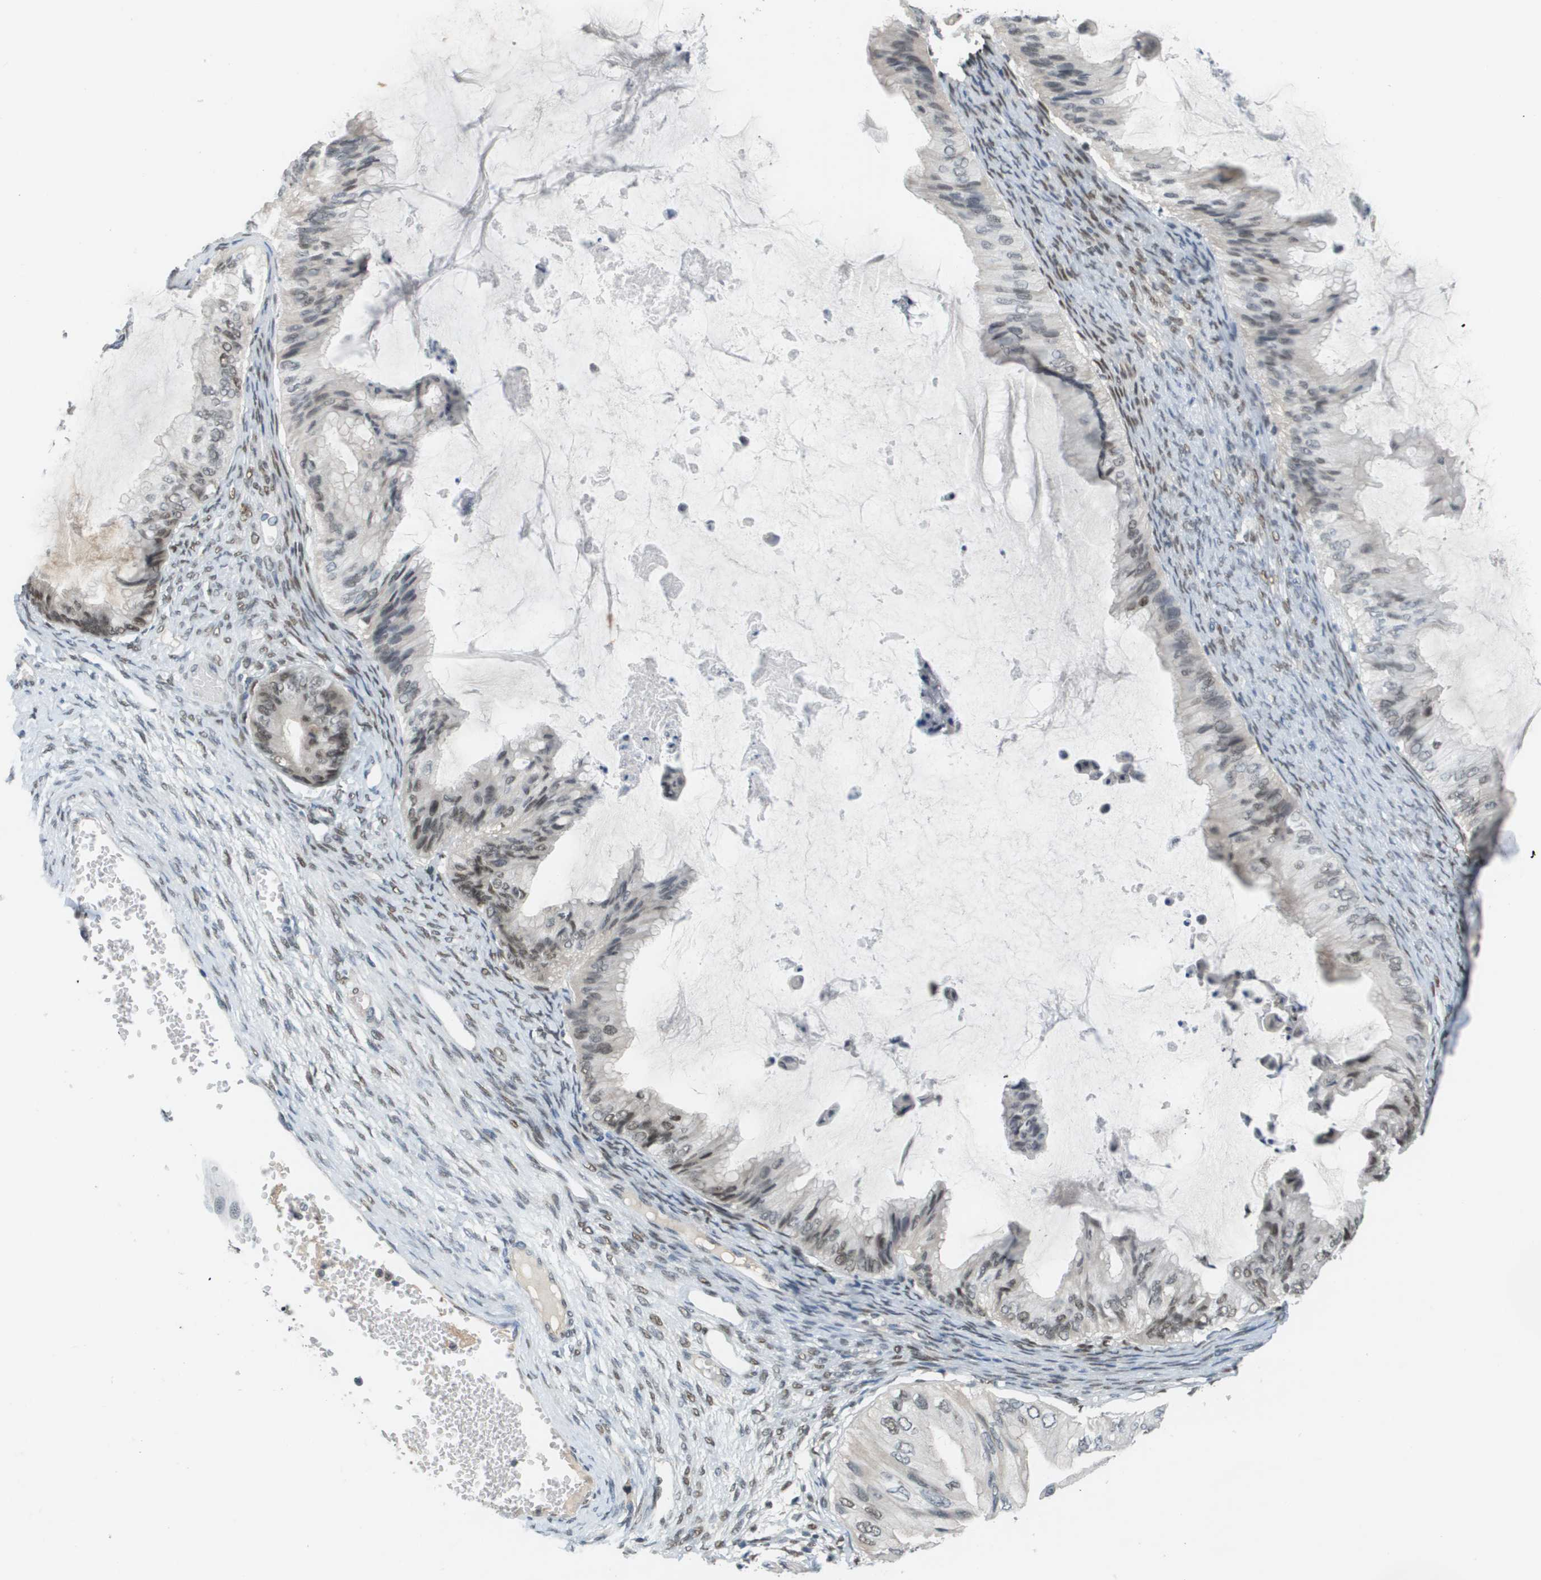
{"staining": {"intensity": "moderate", "quantity": "25%-75%", "location": "nuclear"}, "tissue": "ovarian cancer", "cell_type": "Tumor cells", "image_type": "cancer", "snomed": [{"axis": "morphology", "description": "Cystadenocarcinoma, mucinous, NOS"}, {"axis": "topography", "description": "Ovary"}], "caption": "Approximately 25%-75% of tumor cells in human ovarian cancer (mucinous cystadenocarcinoma) exhibit moderate nuclear protein expression as visualized by brown immunohistochemical staining.", "gene": "CBX5", "patient": {"sex": "female", "age": 61}}